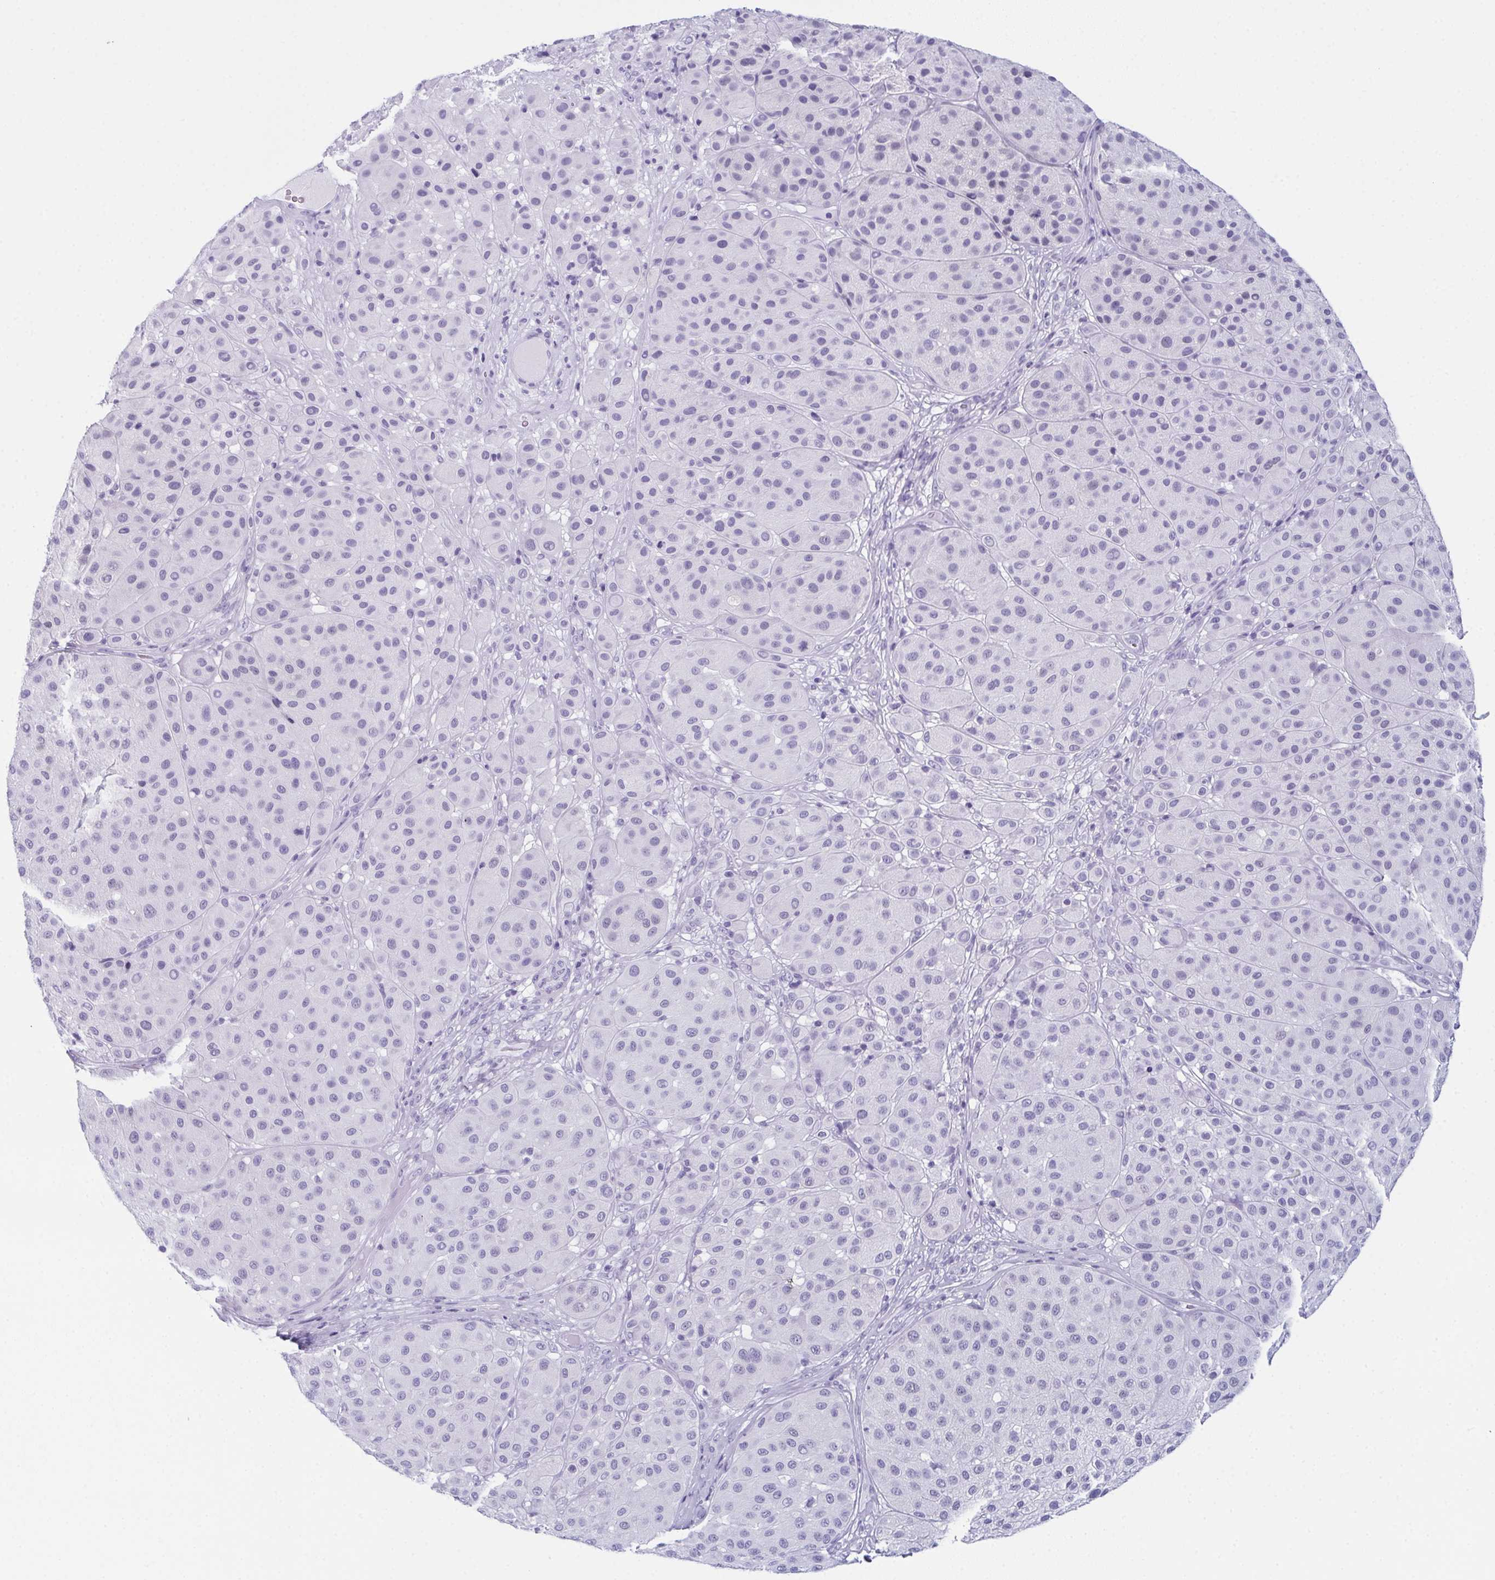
{"staining": {"intensity": "negative", "quantity": "none", "location": "none"}, "tissue": "melanoma", "cell_type": "Tumor cells", "image_type": "cancer", "snomed": [{"axis": "morphology", "description": "Malignant melanoma, Metastatic site"}, {"axis": "topography", "description": "Smooth muscle"}], "caption": "Human melanoma stained for a protein using IHC reveals no staining in tumor cells.", "gene": "ENKUR", "patient": {"sex": "male", "age": 41}}